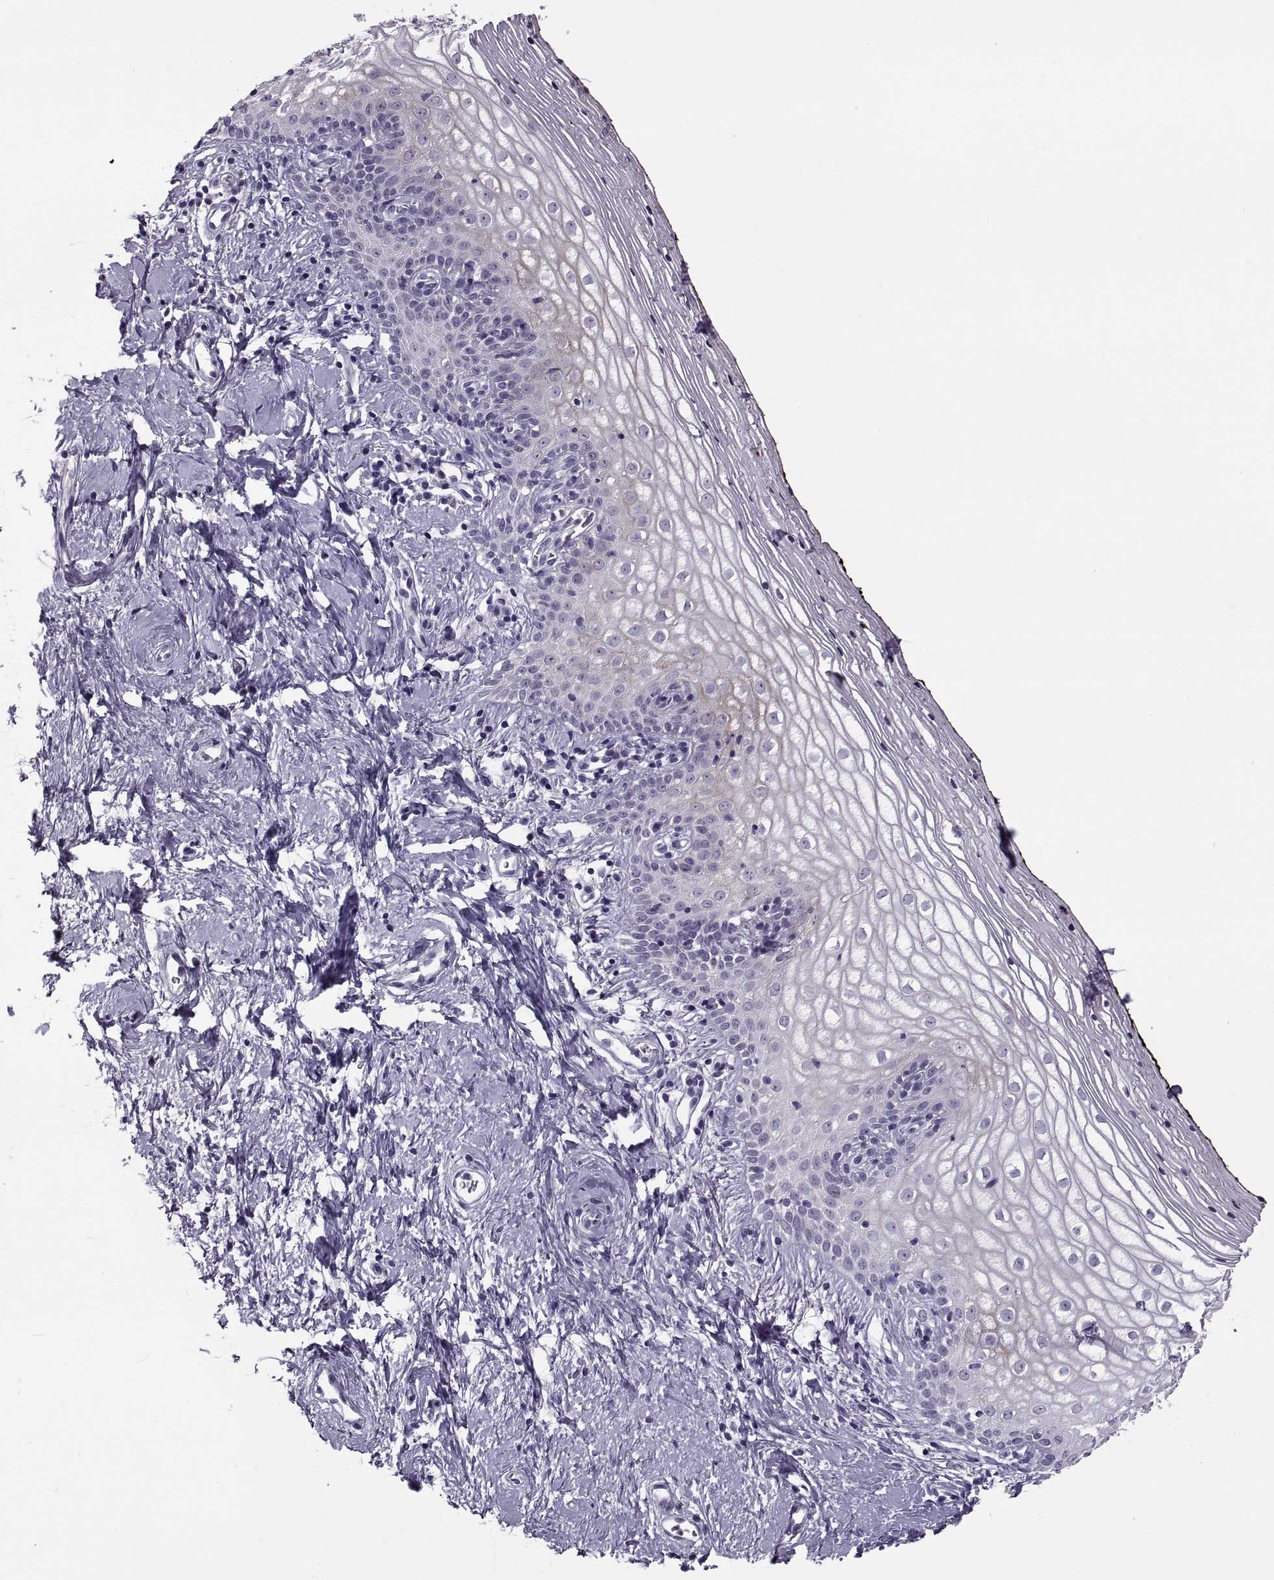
{"staining": {"intensity": "negative", "quantity": "none", "location": "none"}, "tissue": "vagina", "cell_type": "Squamous epithelial cells", "image_type": "normal", "snomed": [{"axis": "morphology", "description": "Normal tissue, NOS"}, {"axis": "topography", "description": "Vagina"}], "caption": "High power microscopy histopathology image of an immunohistochemistry histopathology image of normal vagina, revealing no significant expression in squamous epithelial cells. (IHC, brightfield microscopy, high magnification).", "gene": "MAGEB1", "patient": {"sex": "female", "age": 47}}